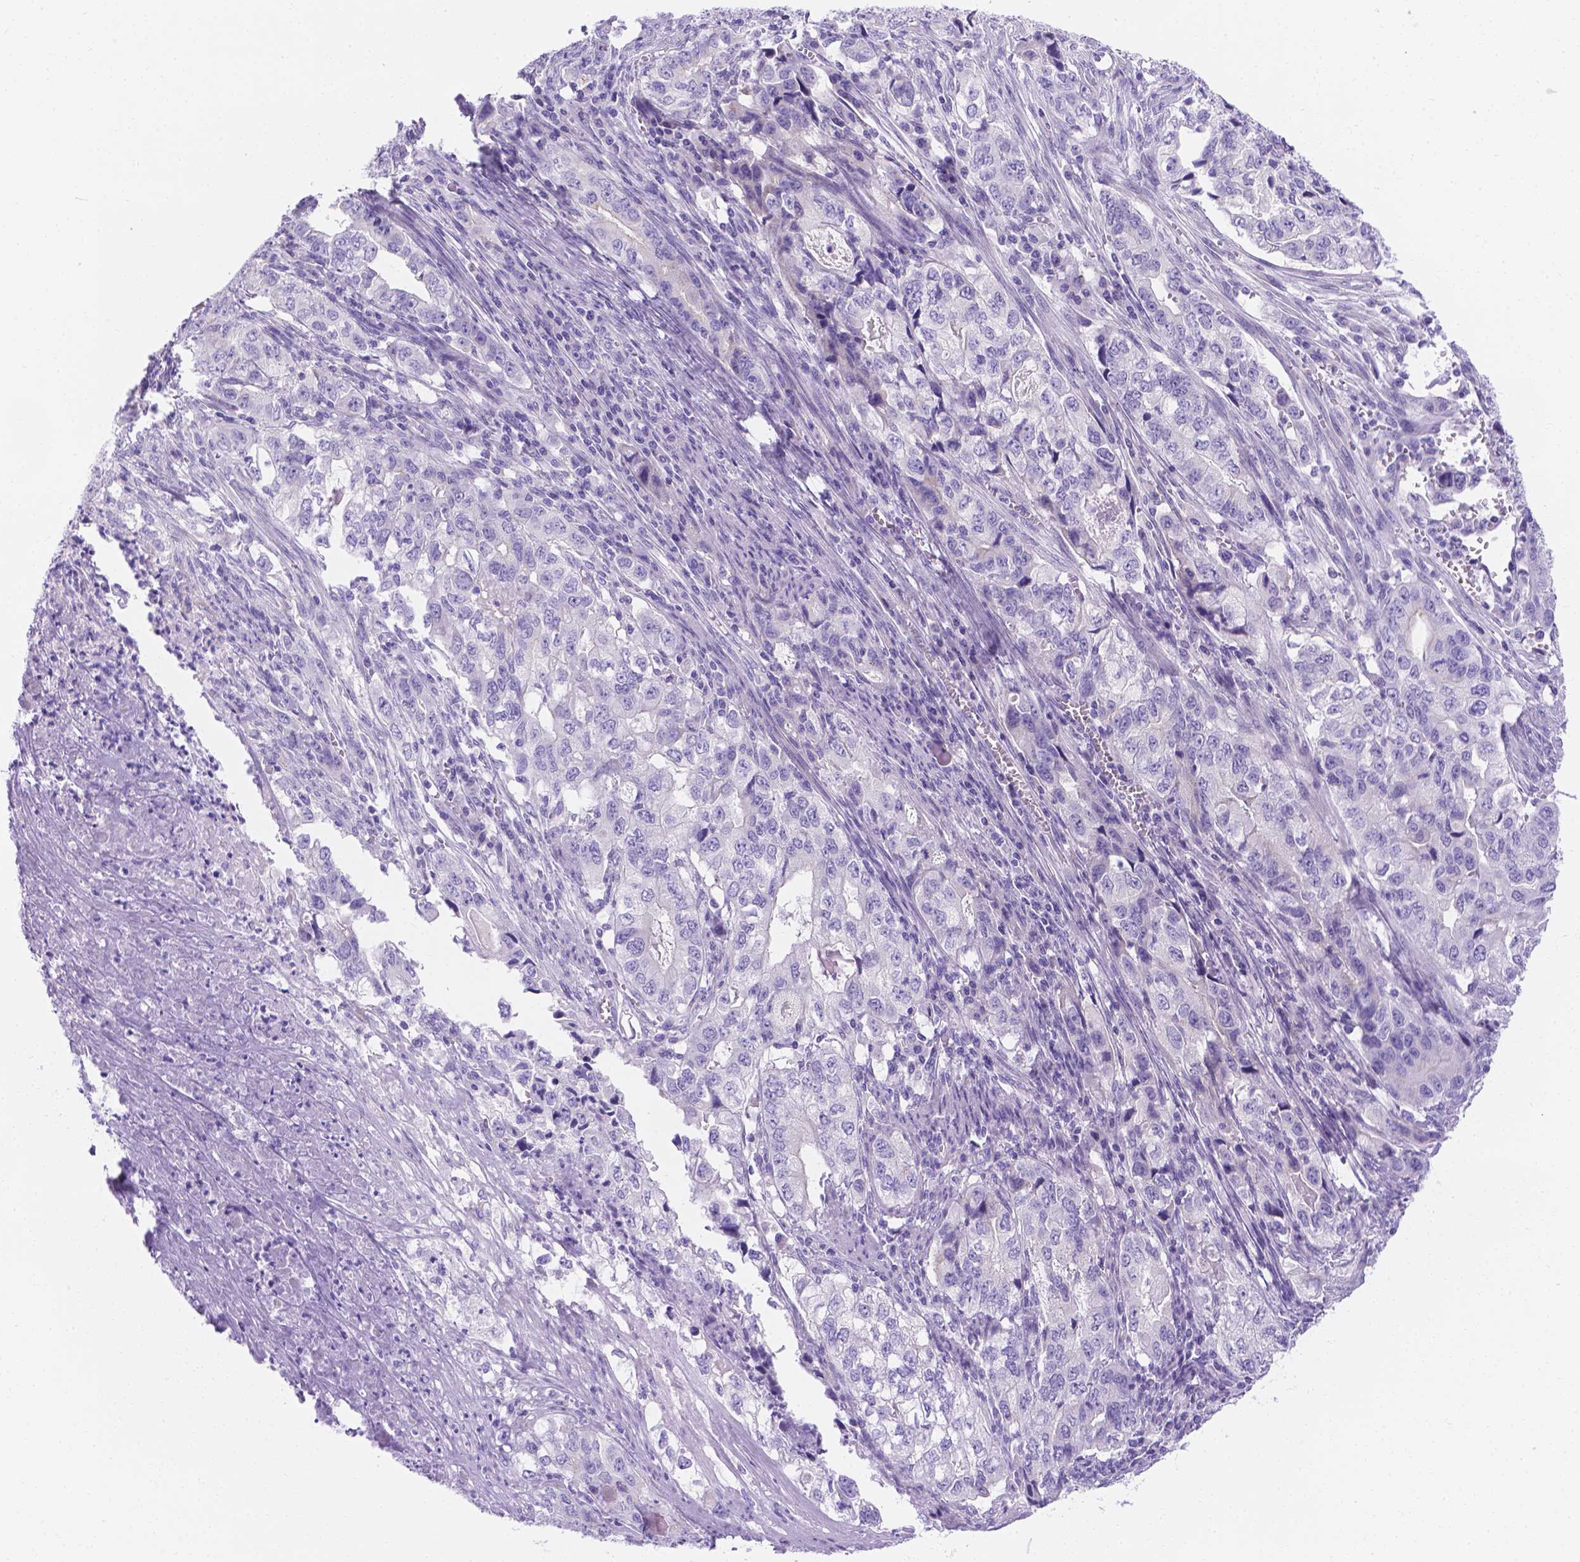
{"staining": {"intensity": "negative", "quantity": "none", "location": "none"}, "tissue": "stomach cancer", "cell_type": "Tumor cells", "image_type": "cancer", "snomed": [{"axis": "morphology", "description": "Adenocarcinoma, NOS"}, {"axis": "topography", "description": "Stomach, lower"}], "caption": "Immunohistochemistry (IHC) image of stomach cancer (adenocarcinoma) stained for a protein (brown), which demonstrates no expression in tumor cells.", "gene": "MLN", "patient": {"sex": "female", "age": 72}}